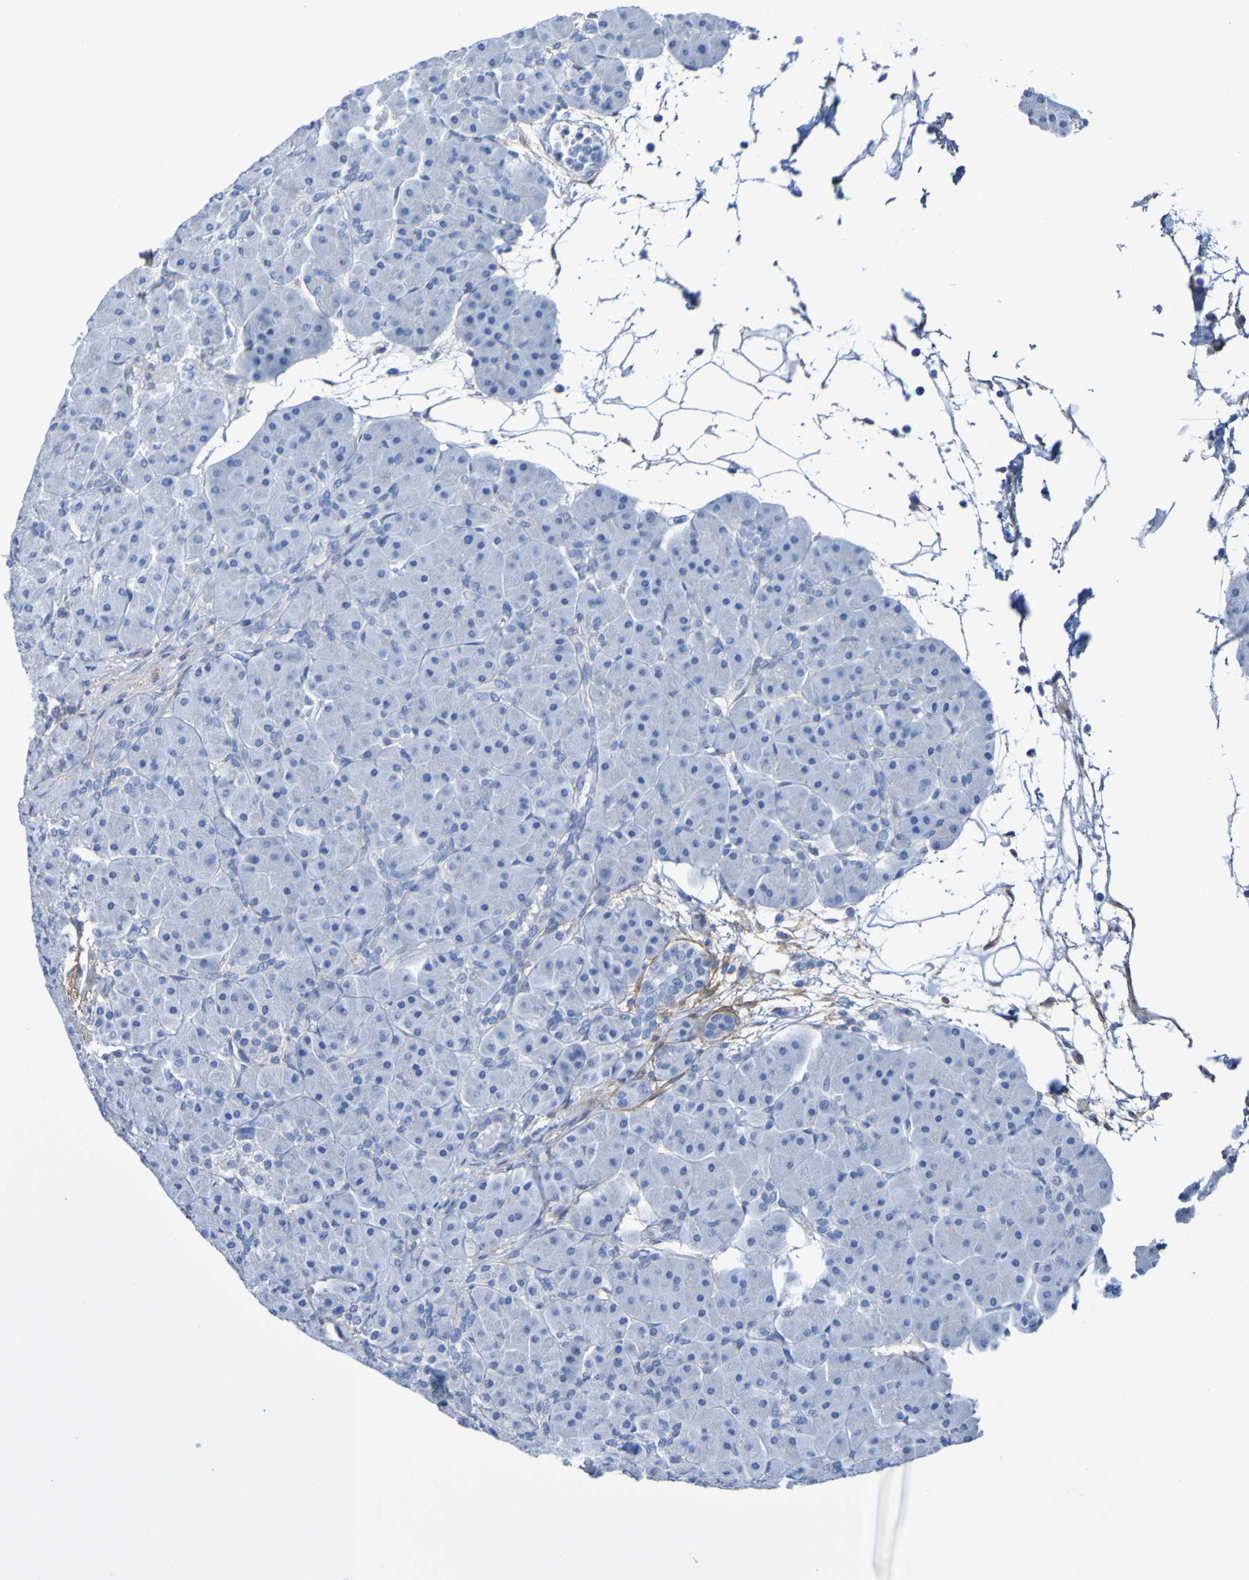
{"staining": {"intensity": "negative", "quantity": "none", "location": "none"}, "tissue": "pancreas", "cell_type": "Exocrine glandular cells", "image_type": "normal", "snomed": [{"axis": "morphology", "description": "Normal tissue, NOS"}, {"axis": "topography", "description": "Pancreas"}], "caption": "Immunohistochemistry histopathology image of unremarkable pancreas: human pancreas stained with DAB demonstrates no significant protein expression in exocrine glandular cells.", "gene": "SGCB", "patient": {"sex": "male", "age": 66}}